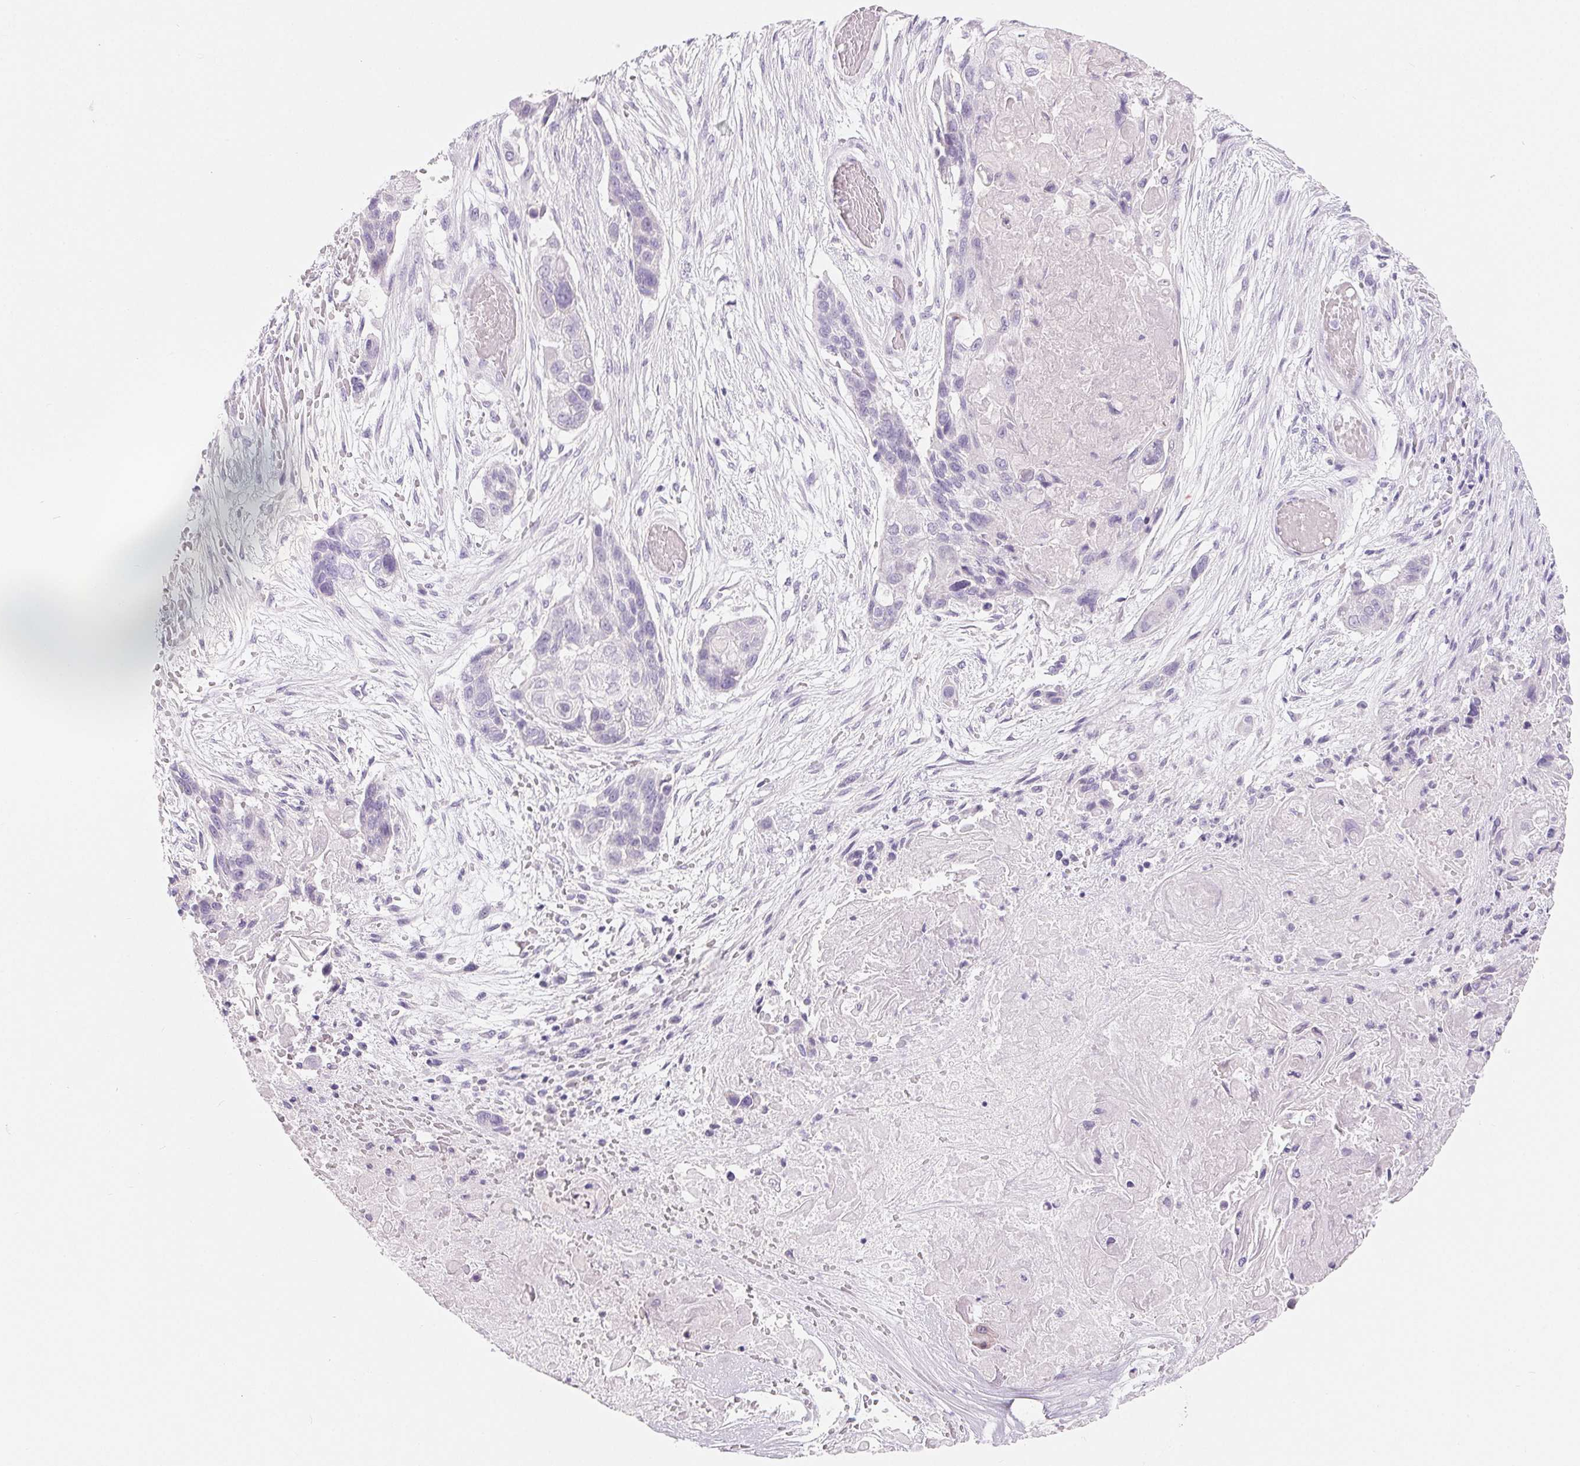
{"staining": {"intensity": "negative", "quantity": "none", "location": "none"}, "tissue": "lung cancer", "cell_type": "Tumor cells", "image_type": "cancer", "snomed": [{"axis": "morphology", "description": "Squamous cell carcinoma, NOS"}, {"axis": "topography", "description": "Lung"}], "caption": "An image of squamous cell carcinoma (lung) stained for a protein demonstrates no brown staining in tumor cells. Nuclei are stained in blue.", "gene": "SPACA5B", "patient": {"sex": "male", "age": 69}}